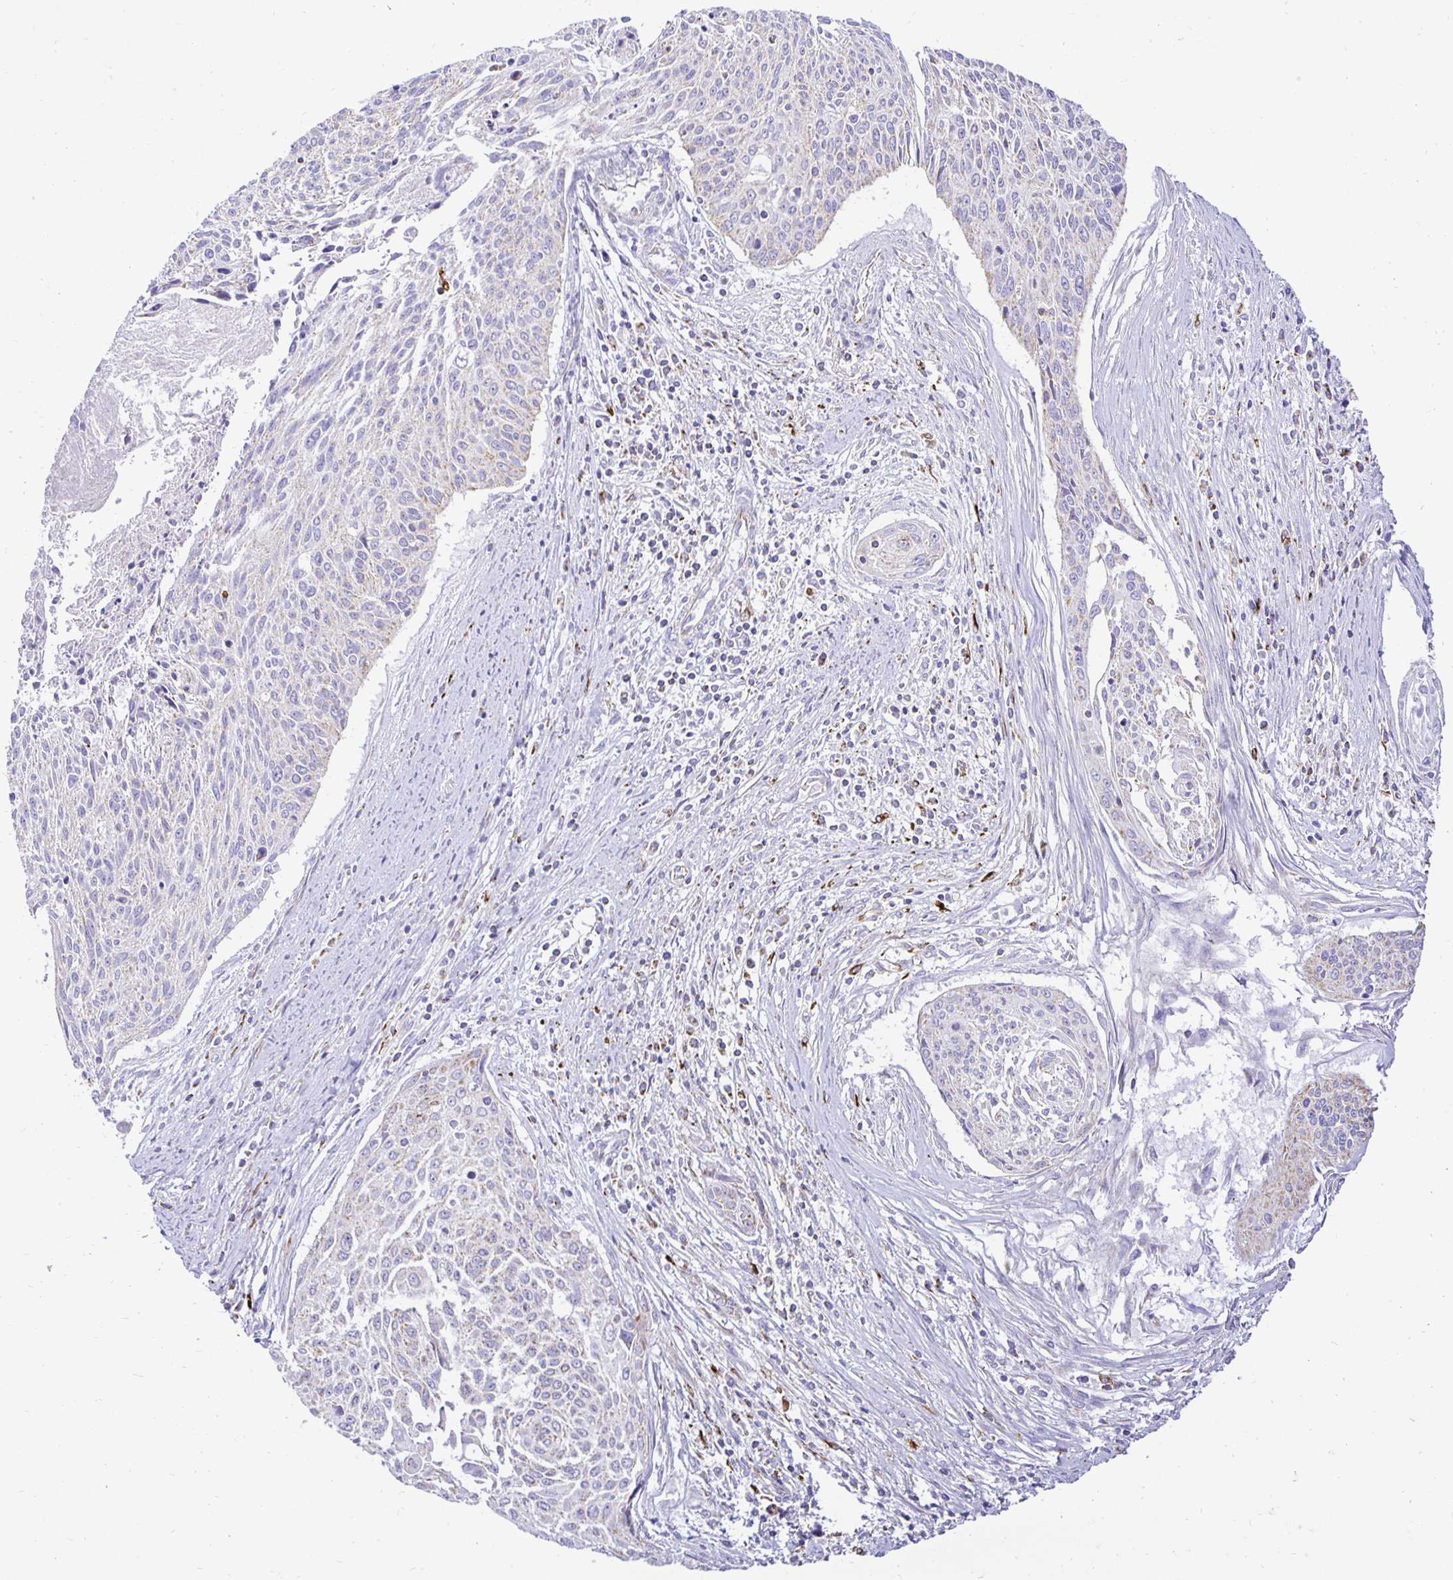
{"staining": {"intensity": "negative", "quantity": "none", "location": "none"}, "tissue": "cervical cancer", "cell_type": "Tumor cells", "image_type": "cancer", "snomed": [{"axis": "morphology", "description": "Squamous cell carcinoma, NOS"}, {"axis": "topography", "description": "Cervix"}], "caption": "The photomicrograph reveals no significant staining in tumor cells of cervical cancer.", "gene": "PLAAT2", "patient": {"sex": "female", "age": 55}}